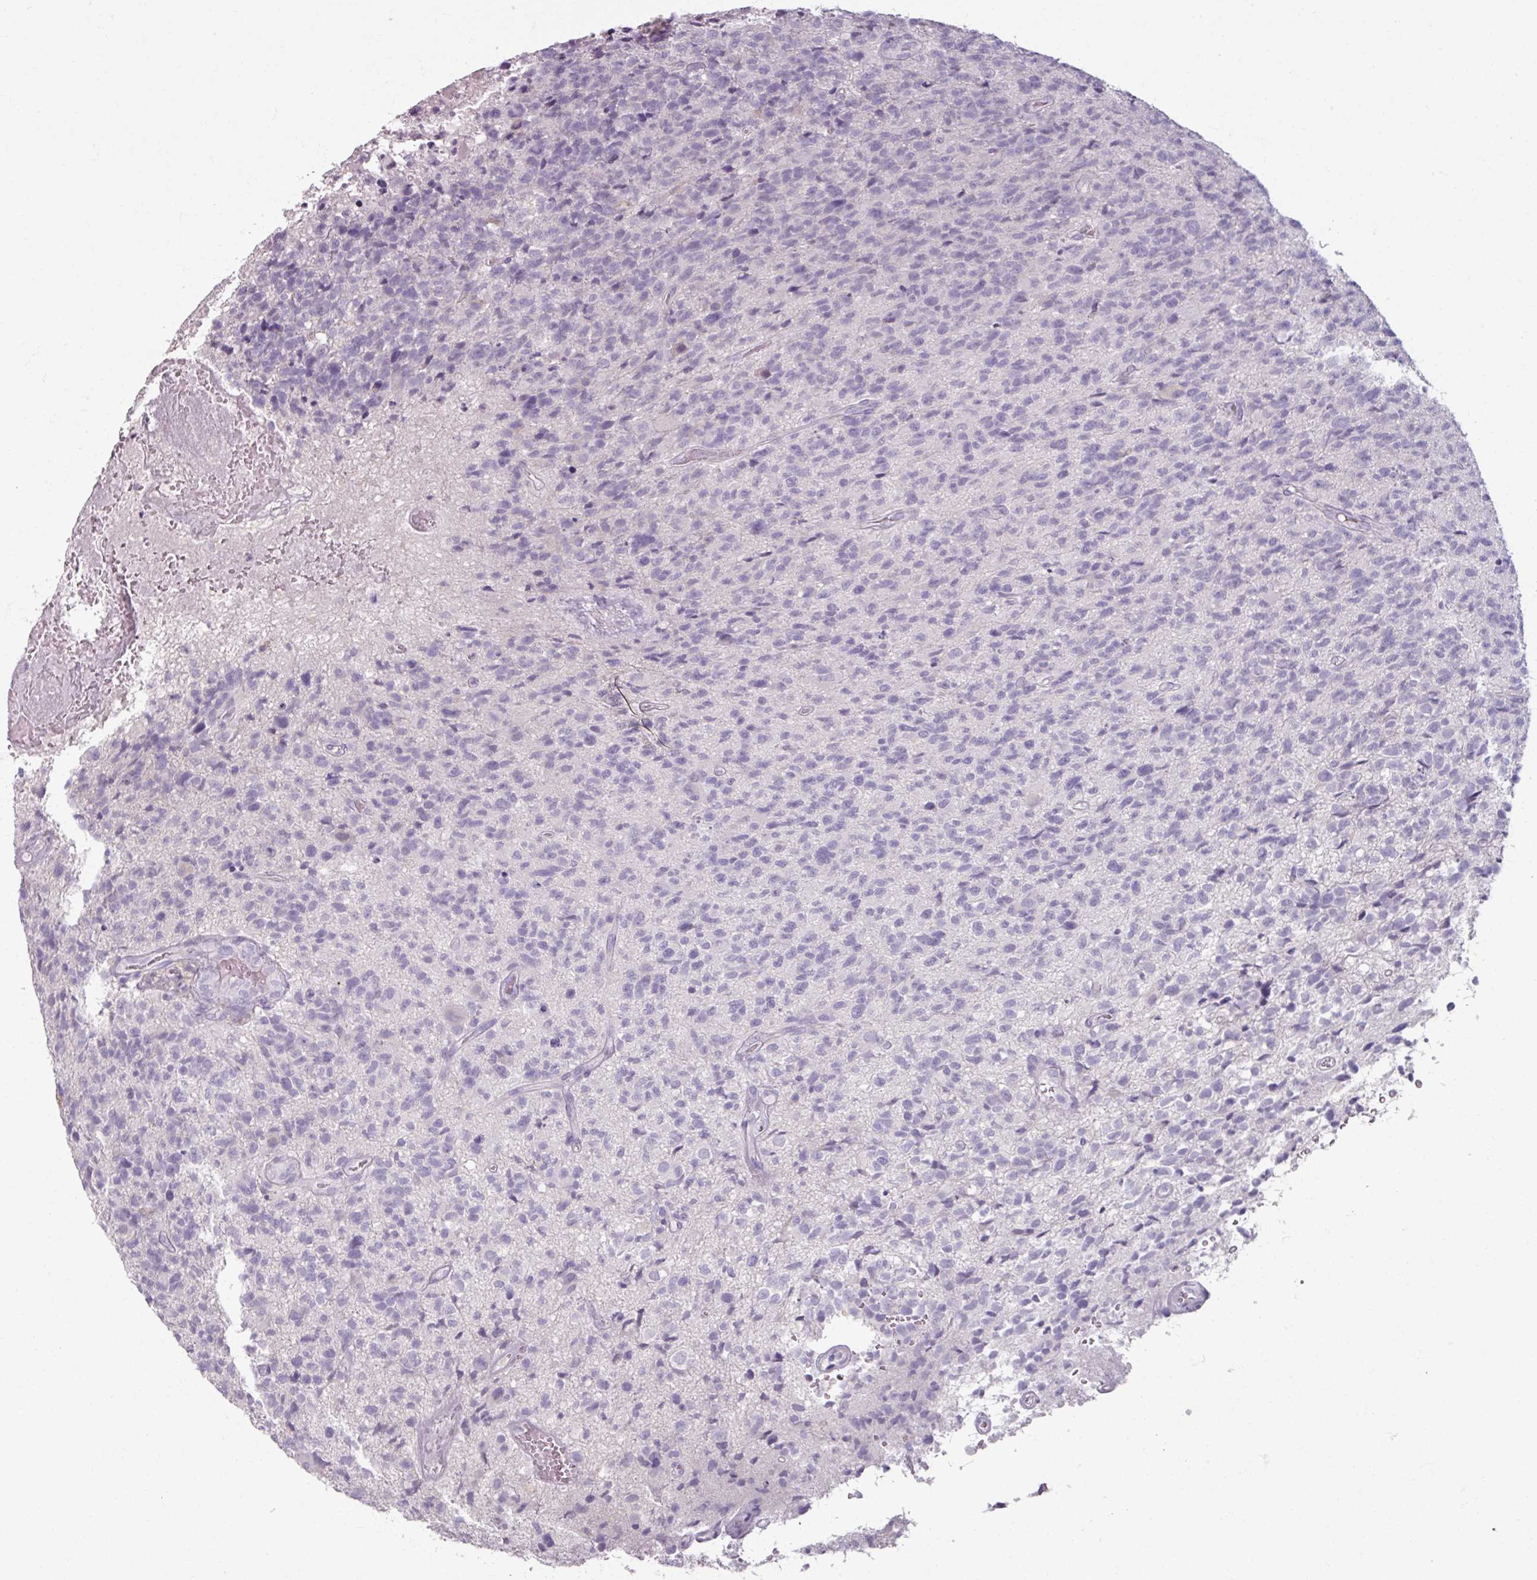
{"staining": {"intensity": "negative", "quantity": "none", "location": "none"}, "tissue": "glioma", "cell_type": "Tumor cells", "image_type": "cancer", "snomed": [{"axis": "morphology", "description": "Glioma, malignant, High grade"}, {"axis": "topography", "description": "Brain"}], "caption": "Micrograph shows no significant protein positivity in tumor cells of malignant glioma (high-grade). Brightfield microscopy of immunohistochemistry (IHC) stained with DAB (brown) and hematoxylin (blue), captured at high magnification.", "gene": "SLC27A5", "patient": {"sex": "male", "age": 76}}